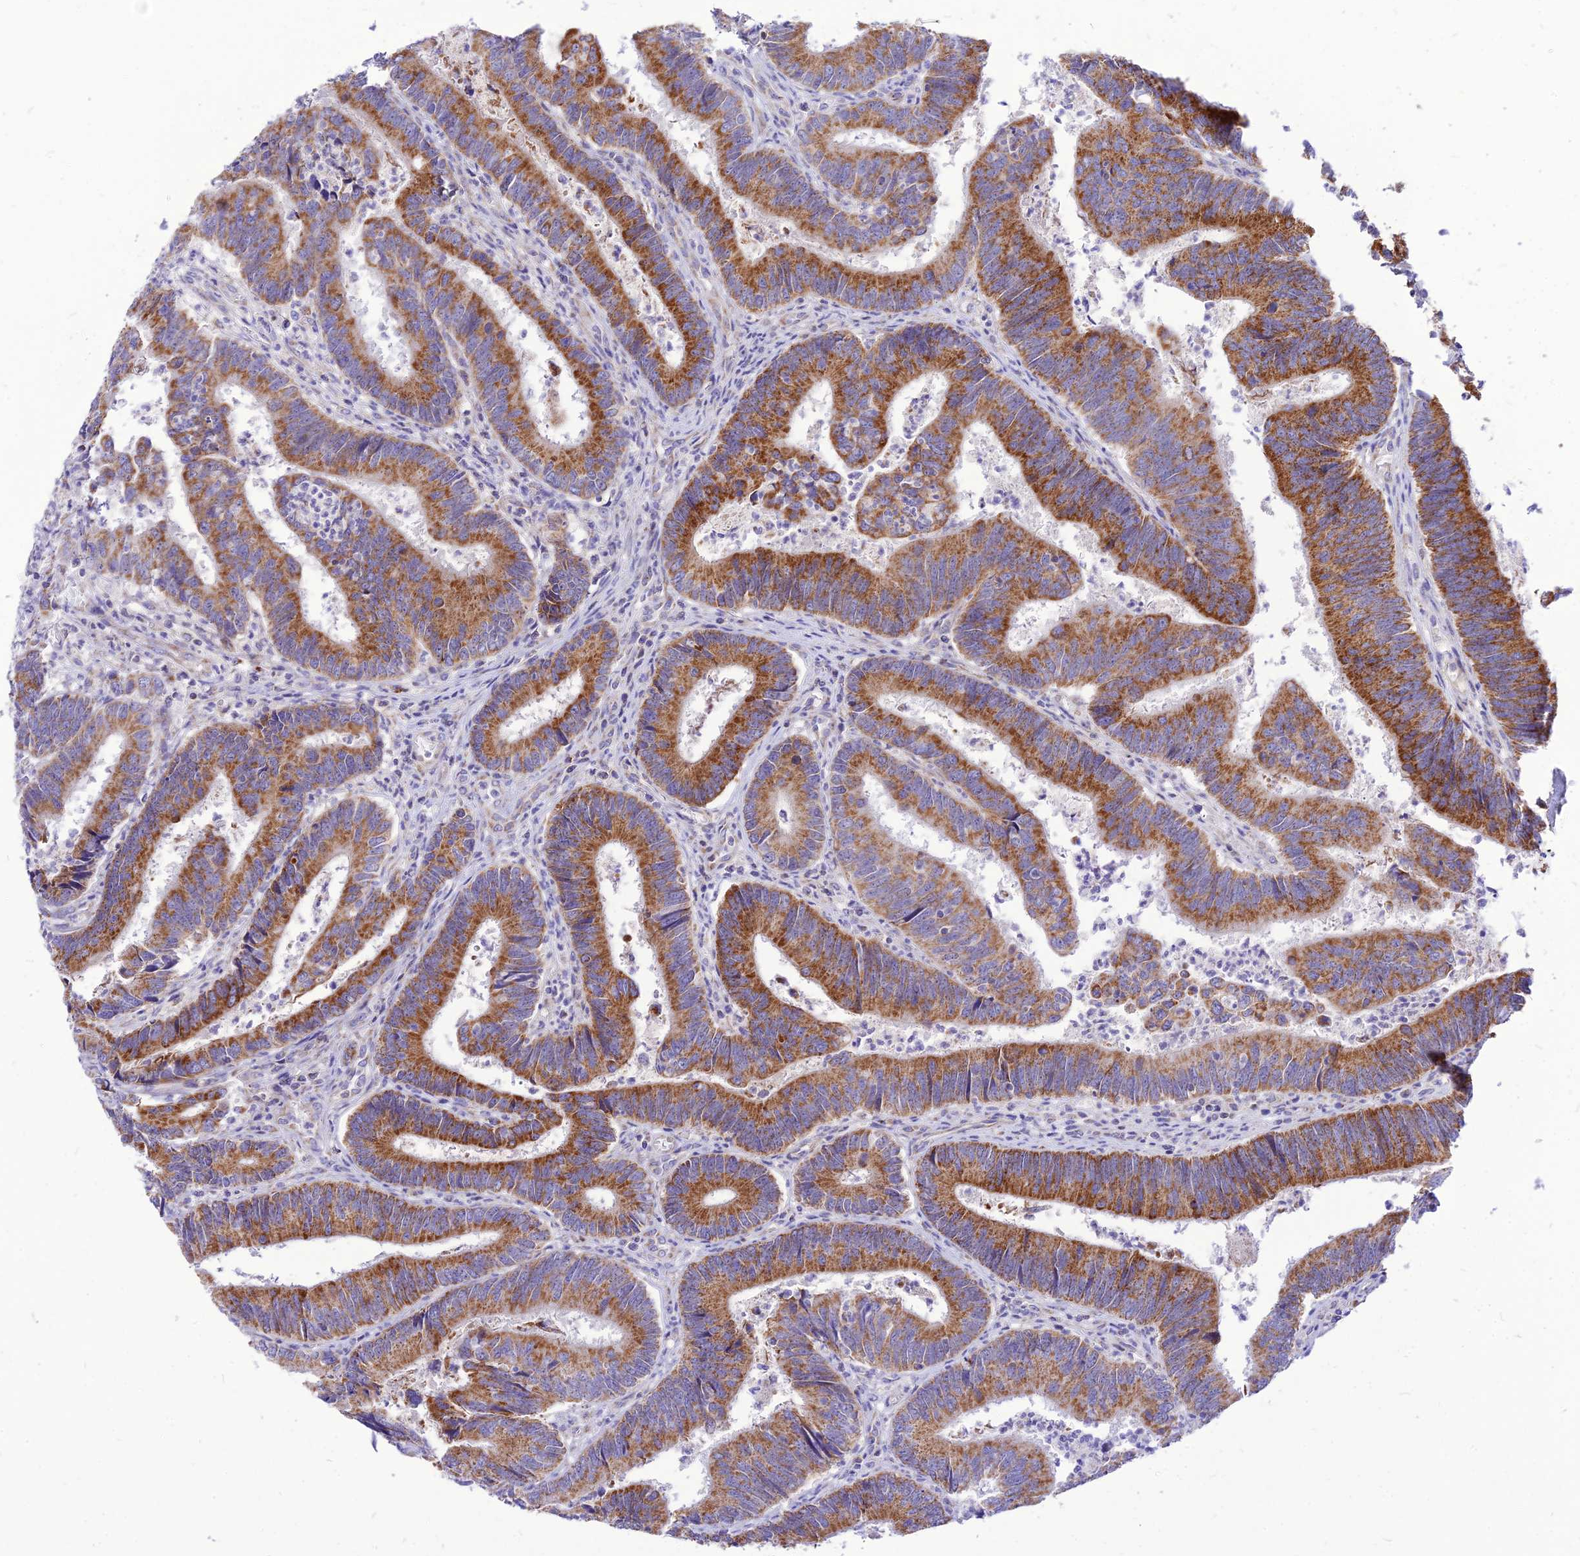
{"staining": {"intensity": "strong", "quantity": ">75%", "location": "cytoplasmic/membranous"}, "tissue": "colorectal cancer", "cell_type": "Tumor cells", "image_type": "cancer", "snomed": [{"axis": "morphology", "description": "Adenocarcinoma, NOS"}, {"axis": "topography", "description": "Colon"}], "caption": "Human colorectal adenocarcinoma stained with a brown dye shows strong cytoplasmic/membranous positive staining in approximately >75% of tumor cells.", "gene": "ECI1", "patient": {"sex": "female", "age": 67}}